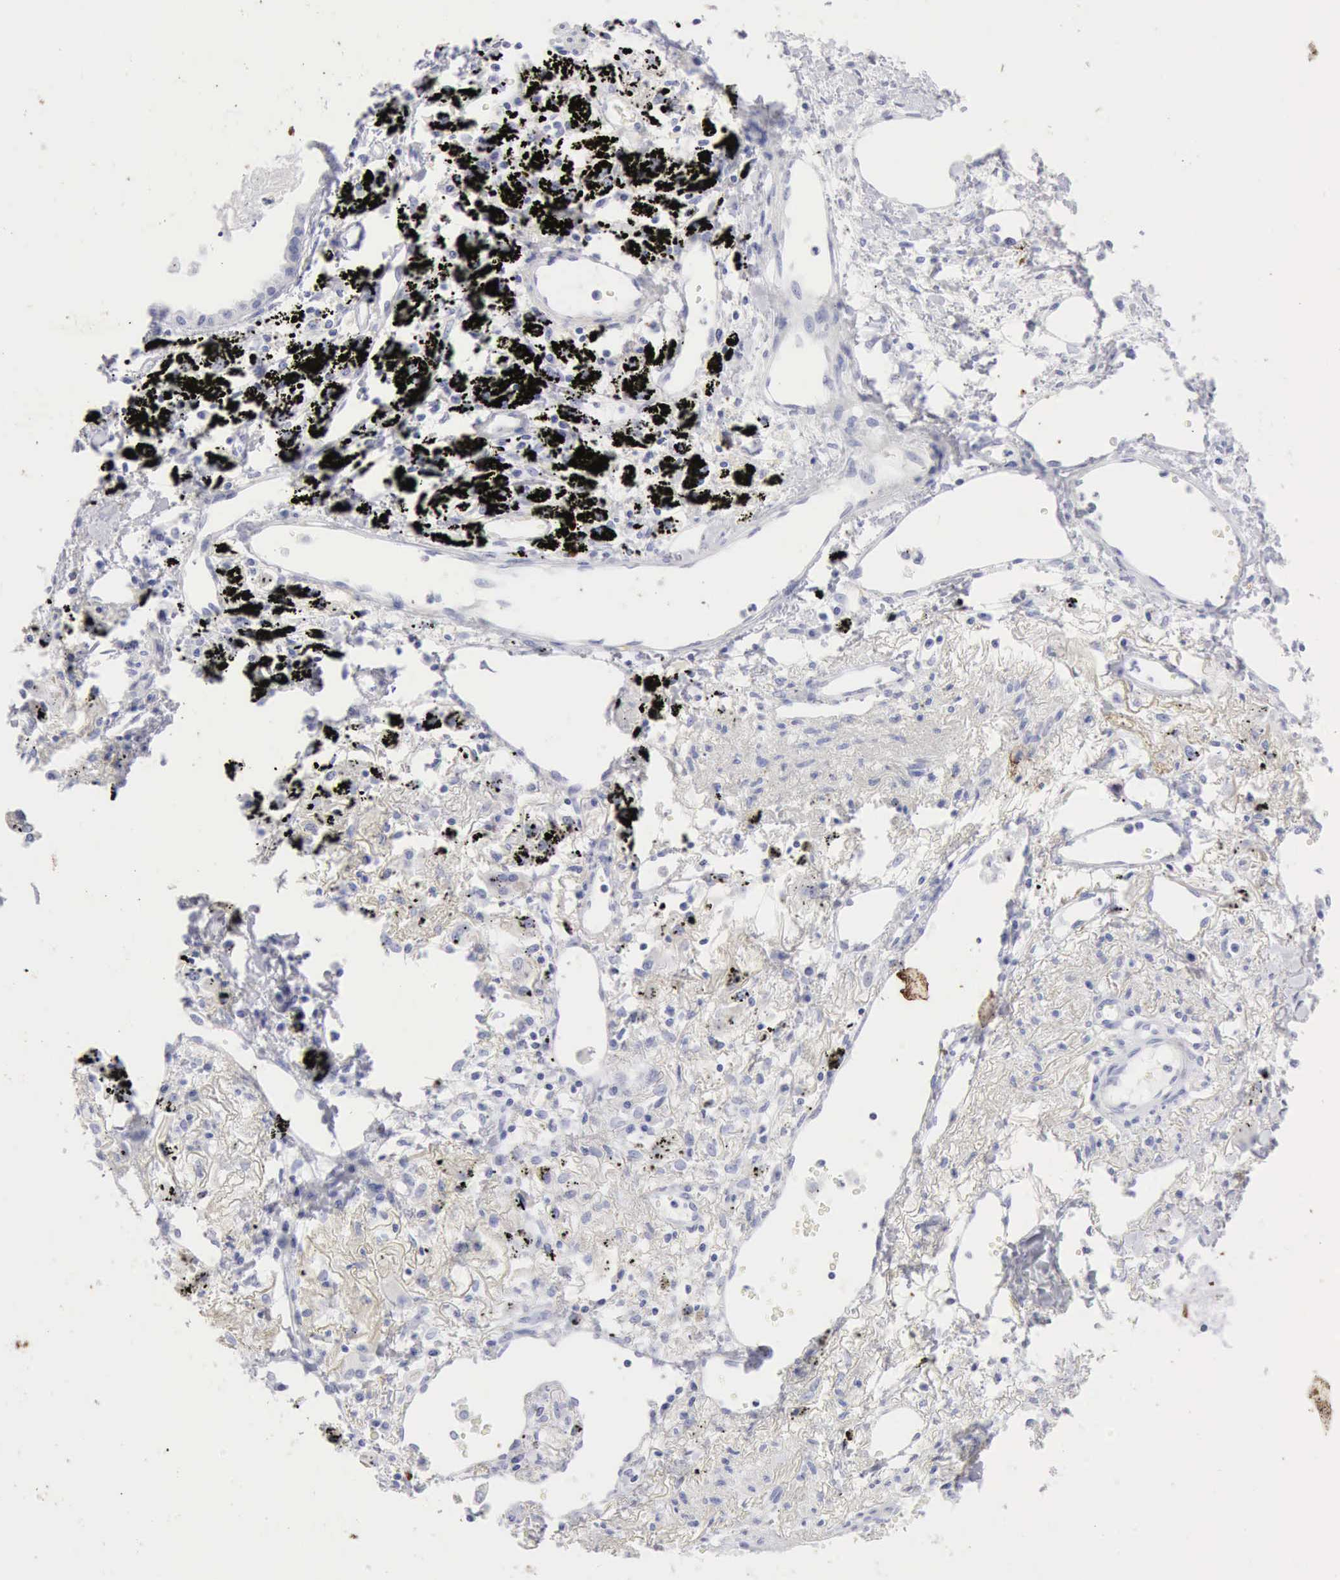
{"staining": {"intensity": "negative", "quantity": "none", "location": "none"}, "tissue": "lung cancer", "cell_type": "Tumor cells", "image_type": "cancer", "snomed": [{"axis": "morphology", "description": "Squamous cell carcinoma, NOS"}, {"axis": "topography", "description": "Lung"}], "caption": "The image demonstrates no significant staining in tumor cells of lung squamous cell carcinoma.", "gene": "KRT10", "patient": {"sex": "male", "age": 71}}